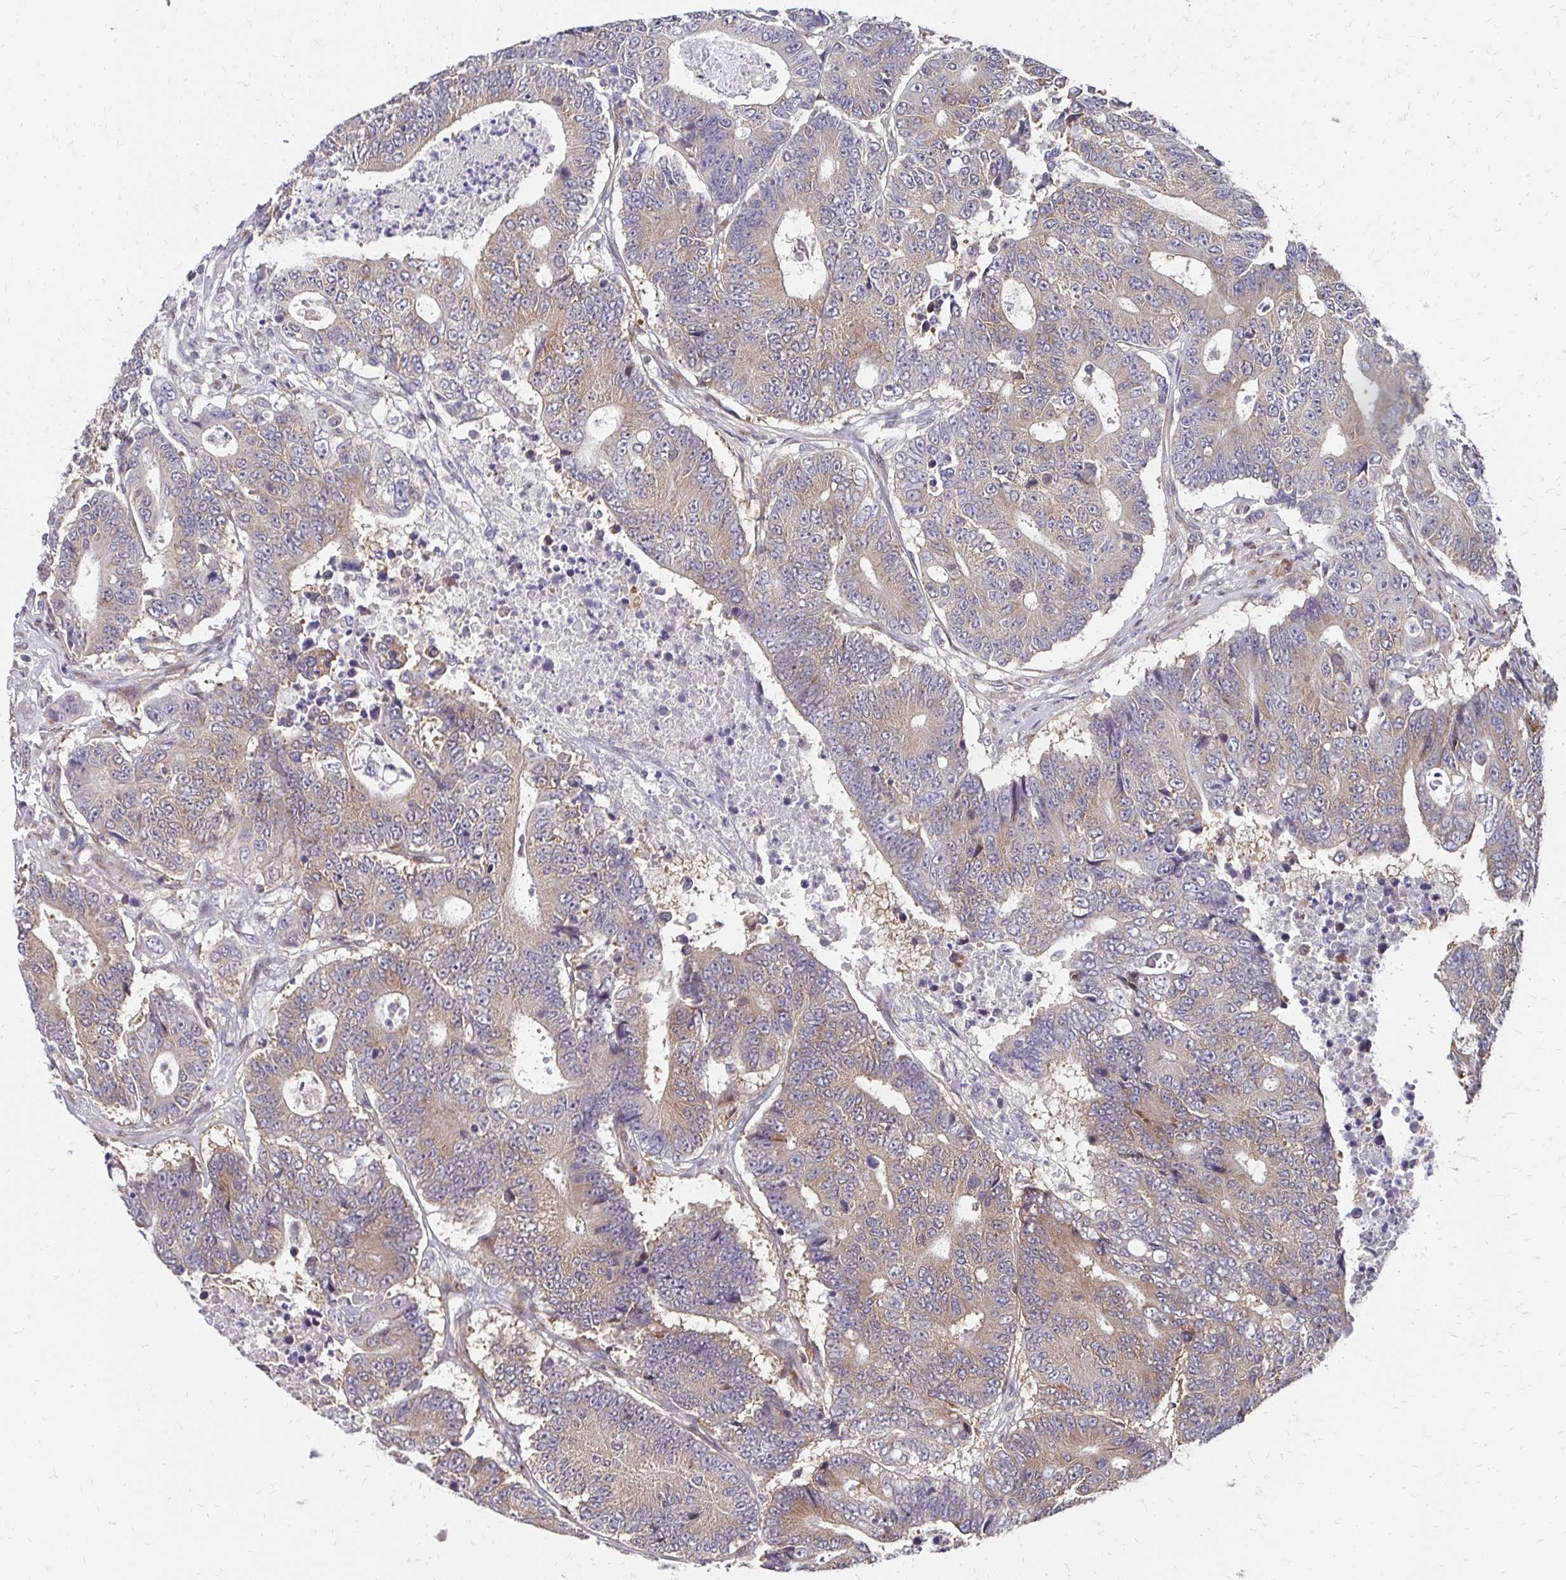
{"staining": {"intensity": "weak", "quantity": "25%-75%", "location": "cytoplasmic/membranous"}, "tissue": "colorectal cancer", "cell_type": "Tumor cells", "image_type": "cancer", "snomed": [{"axis": "morphology", "description": "Adenocarcinoma, NOS"}, {"axis": "topography", "description": "Colon"}], "caption": "Immunohistochemistry of human colorectal cancer (adenocarcinoma) demonstrates low levels of weak cytoplasmic/membranous expression in about 25%-75% of tumor cells.", "gene": "CBX7", "patient": {"sex": "female", "age": 48}}